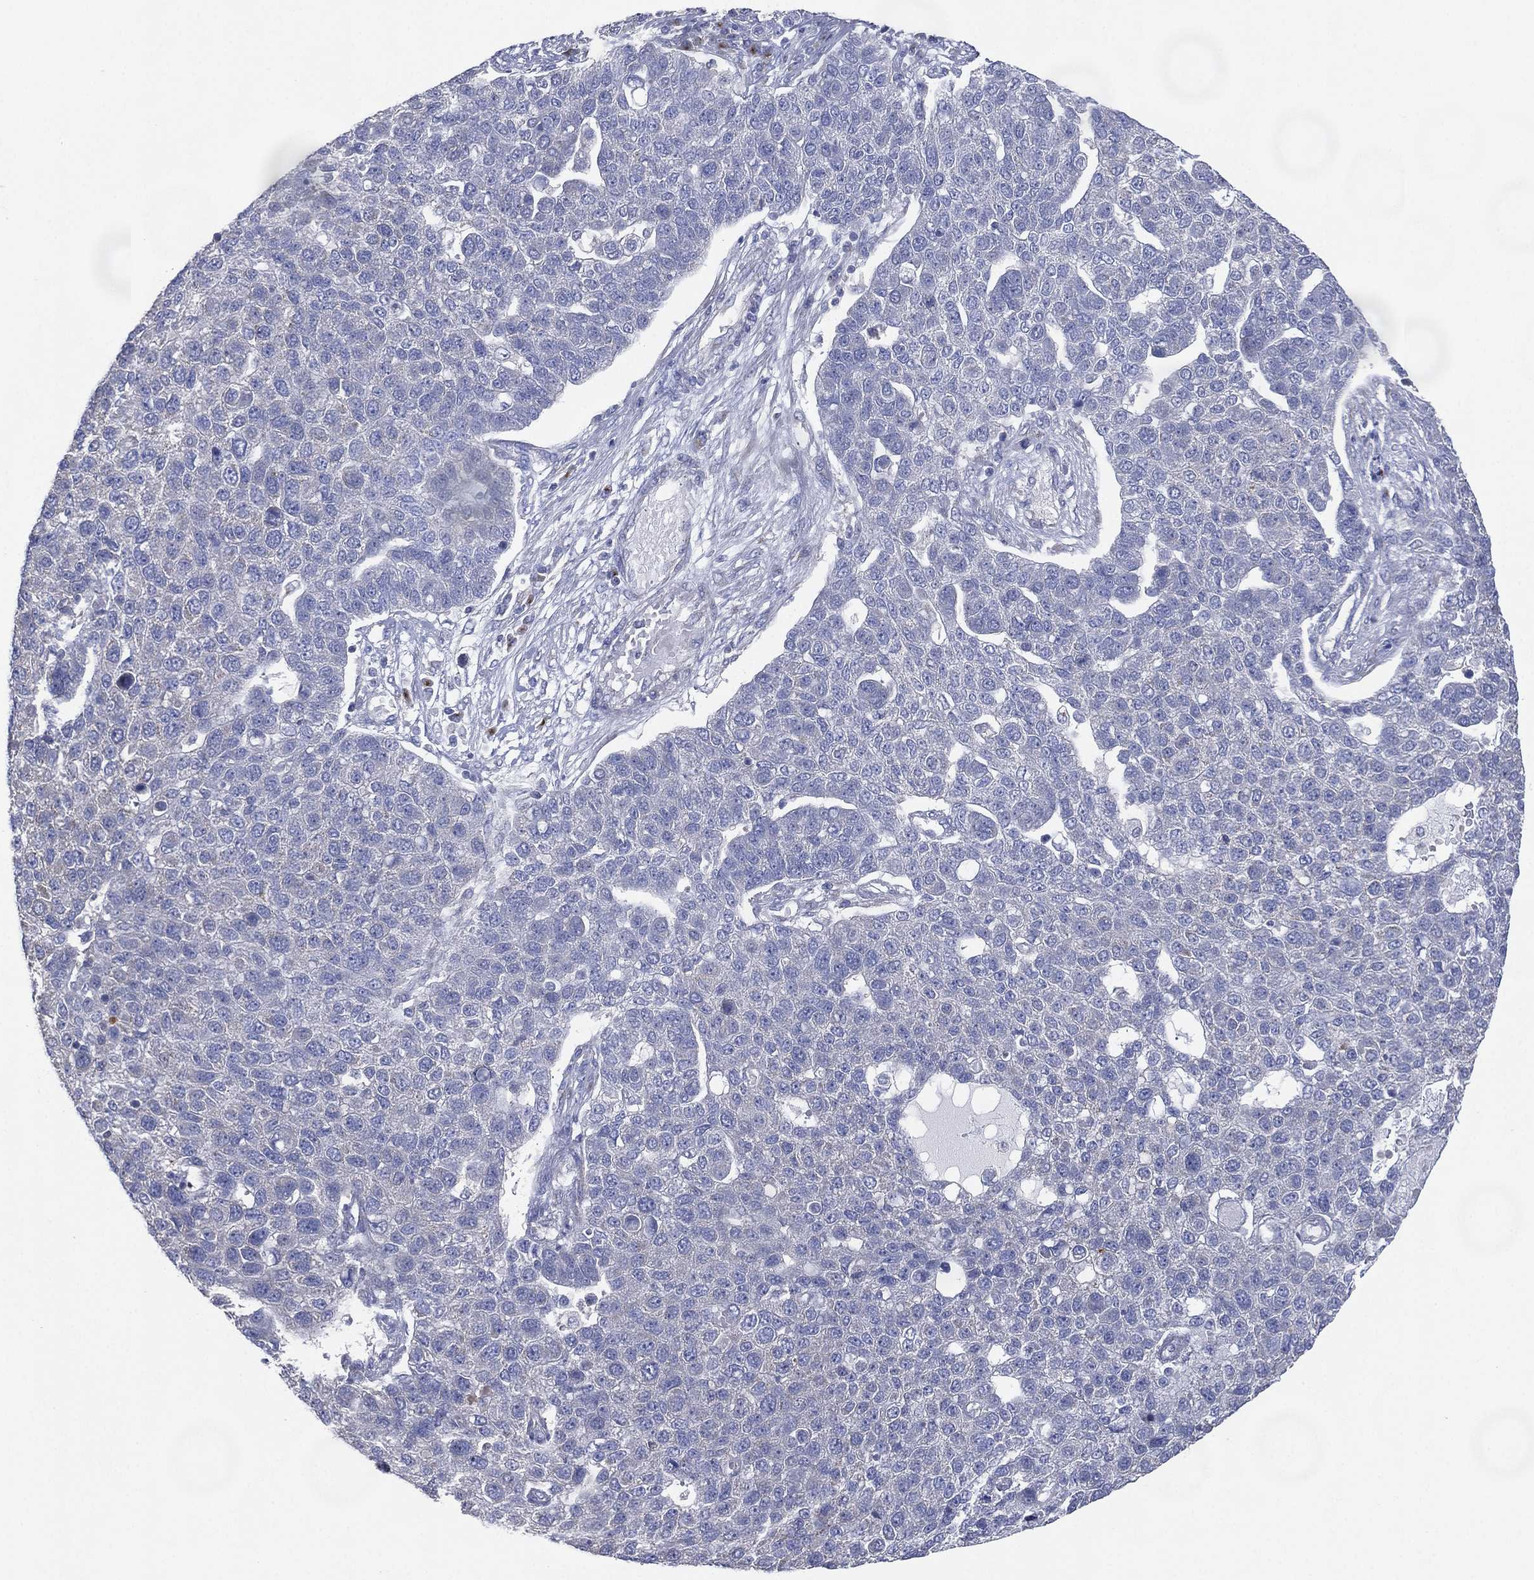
{"staining": {"intensity": "negative", "quantity": "none", "location": "none"}, "tissue": "pancreatic cancer", "cell_type": "Tumor cells", "image_type": "cancer", "snomed": [{"axis": "morphology", "description": "Adenocarcinoma, NOS"}, {"axis": "topography", "description": "Pancreas"}], "caption": "An IHC image of adenocarcinoma (pancreatic) is shown. There is no staining in tumor cells of adenocarcinoma (pancreatic).", "gene": "ATP8A2", "patient": {"sex": "female", "age": 61}}